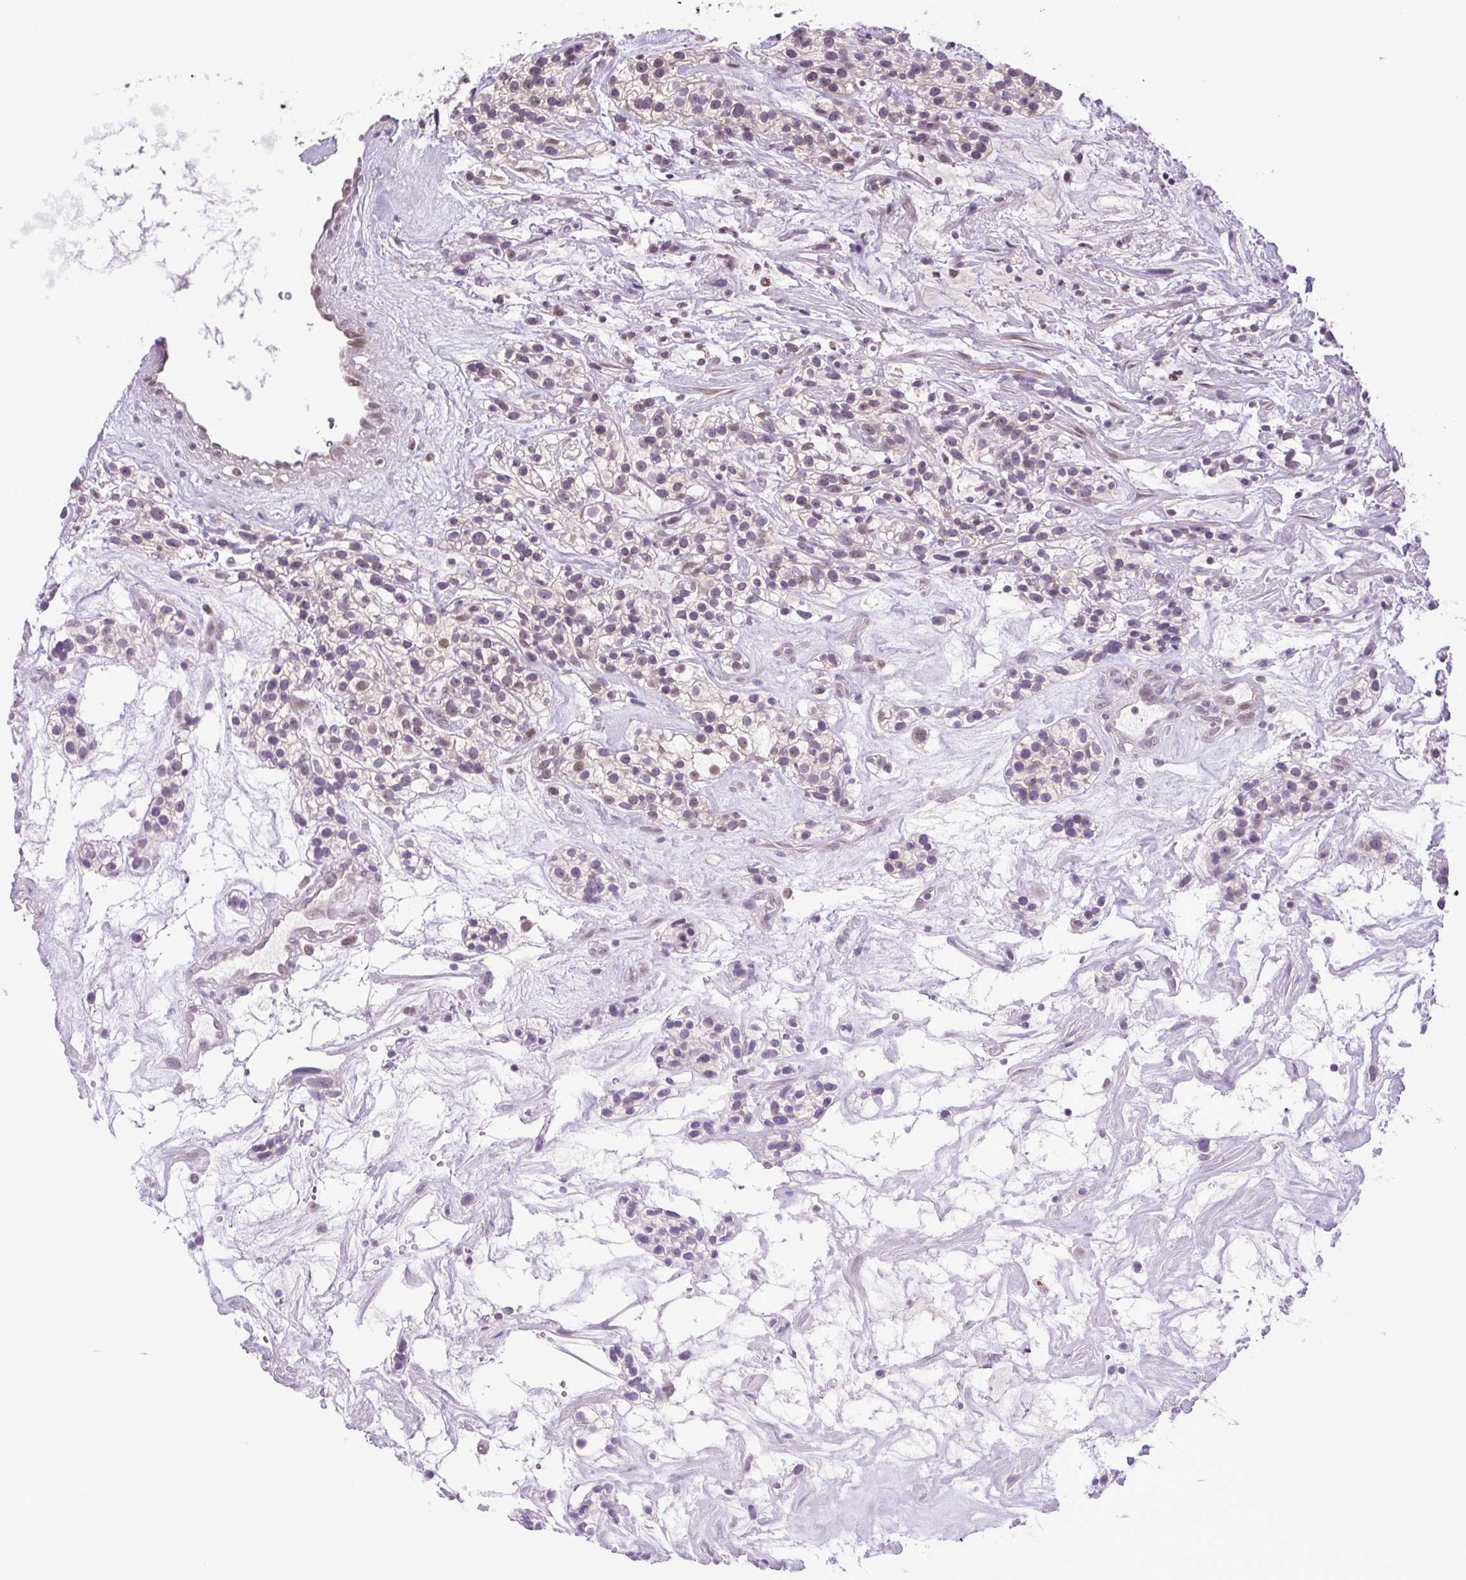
{"staining": {"intensity": "weak", "quantity": "25%-75%", "location": "nuclear"}, "tissue": "renal cancer", "cell_type": "Tumor cells", "image_type": "cancer", "snomed": [{"axis": "morphology", "description": "Adenocarcinoma, NOS"}, {"axis": "topography", "description": "Kidney"}], "caption": "IHC (DAB (3,3'-diaminobenzidine)) staining of human renal cancer displays weak nuclear protein staining in about 25%-75% of tumor cells.", "gene": "KPNA1", "patient": {"sex": "female", "age": 57}}